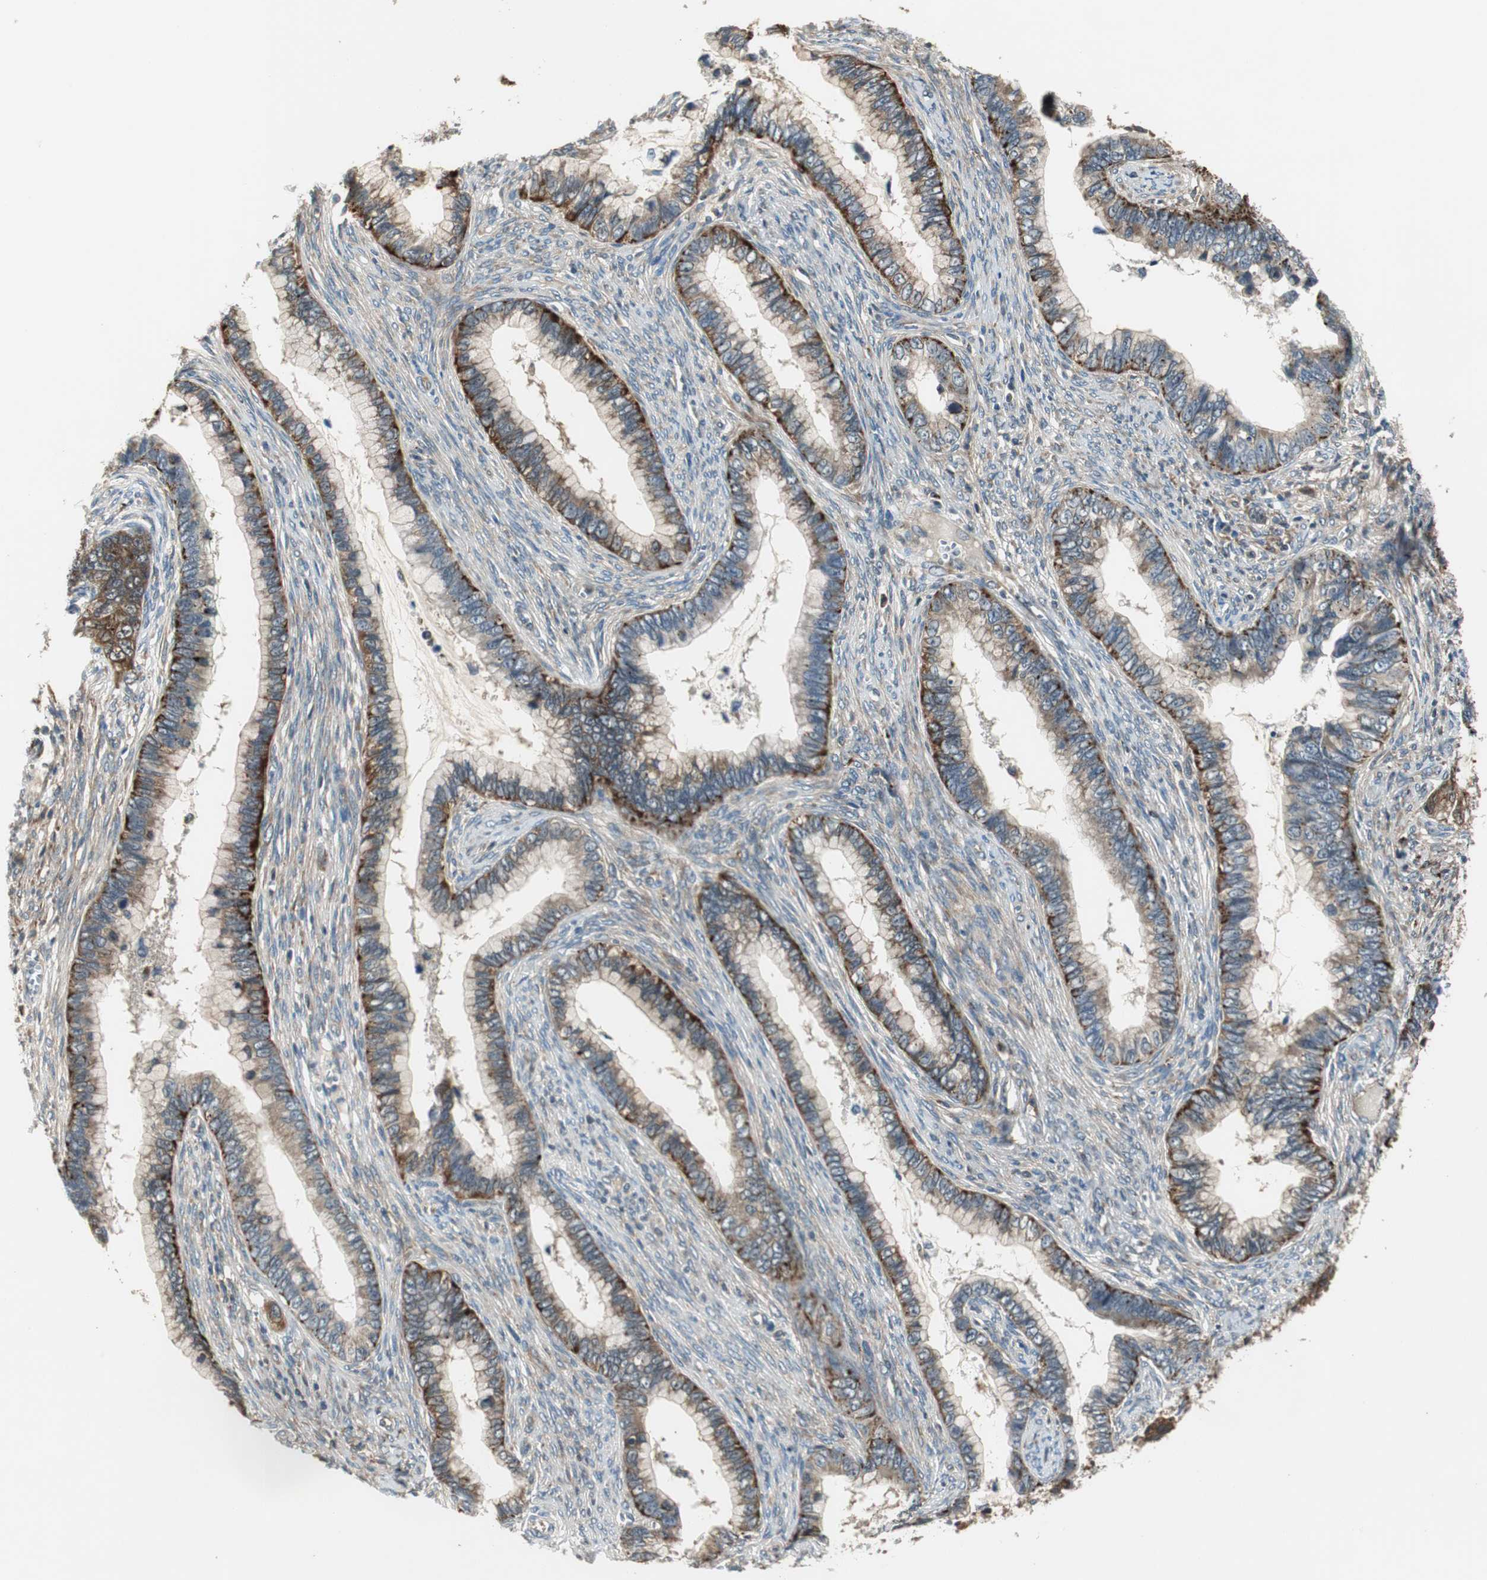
{"staining": {"intensity": "moderate", "quantity": ">75%", "location": "cytoplasmic/membranous"}, "tissue": "cervical cancer", "cell_type": "Tumor cells", "image_type": "cancer", "snomed": [{"axis": "morphology", "description": "Adenocarcinoma, NOS"}, {"axis": "topography", "description": "Cervix"}], "caption": "Cervical adenocarcinoma tissue displays moderate cytoplasmic/membranous staining in approximately >75% of tumor cells (DAB (3,3'-diaminobenzidine) = brown stain, brightfield microscopy at high magnification).", "gene": "NCK1", "patient": {"sex": "female", "age": 44}}